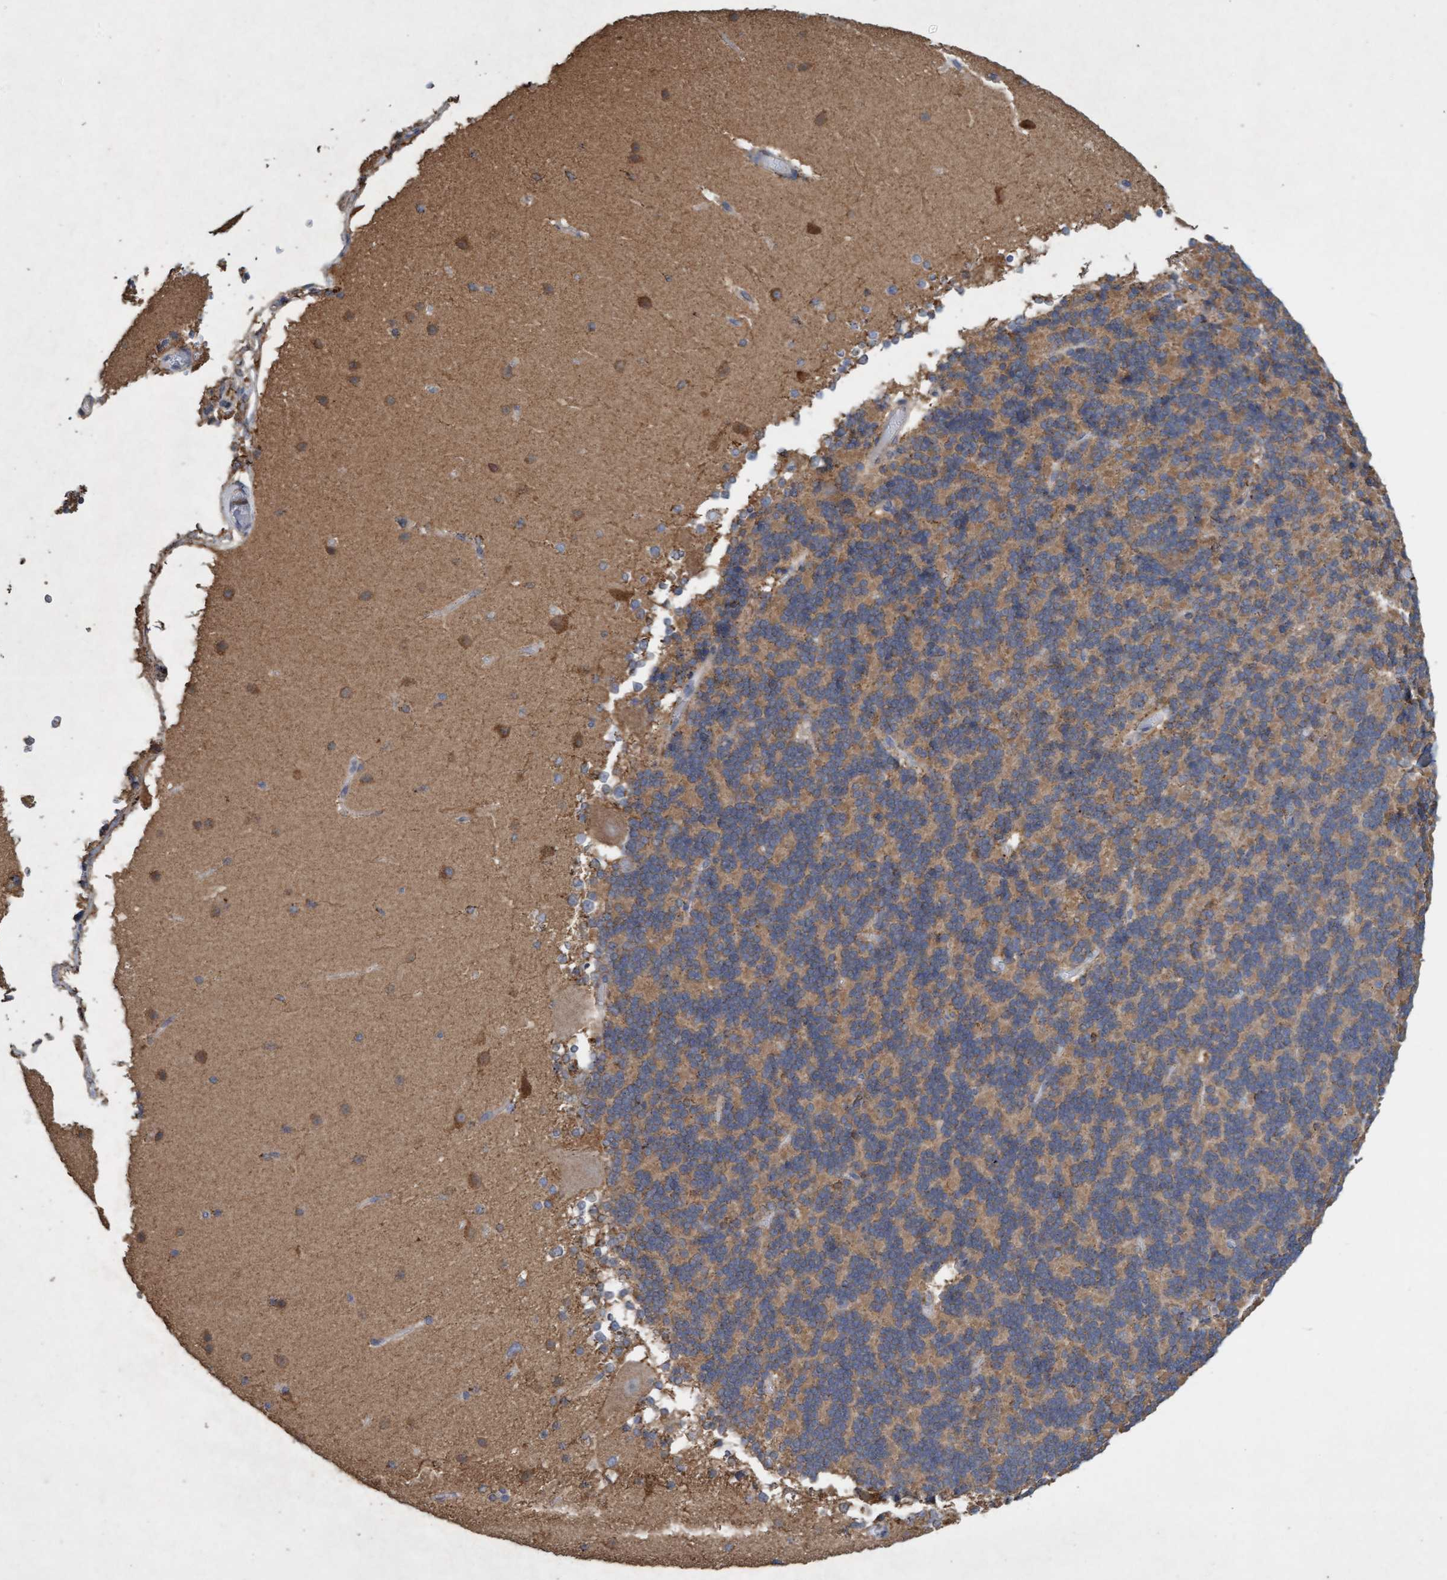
{"staining": {"intensity": "moderate", "quantity": "25%-75%", "location": "cytoplasmic/membranous"}, "tissue": "cerebellum", "cell_type": "Cells in granular layer", "image_type": "normal", "snomed": [{"axis": "morphology", "description": "Normal tissue, NOS"}, {"axis": "topography", "description": "Cerebellum"}], "caption": "This image demonstrates immunohistochemistry (IHC) staining of unremarkable human cerebellum, with medium moderate cytoplasmic/membranous staining in approximately 25%-75% of cells in granular layer.", "gene": "ATPAF2", "patient": {"sex": "female", "age": 19}}